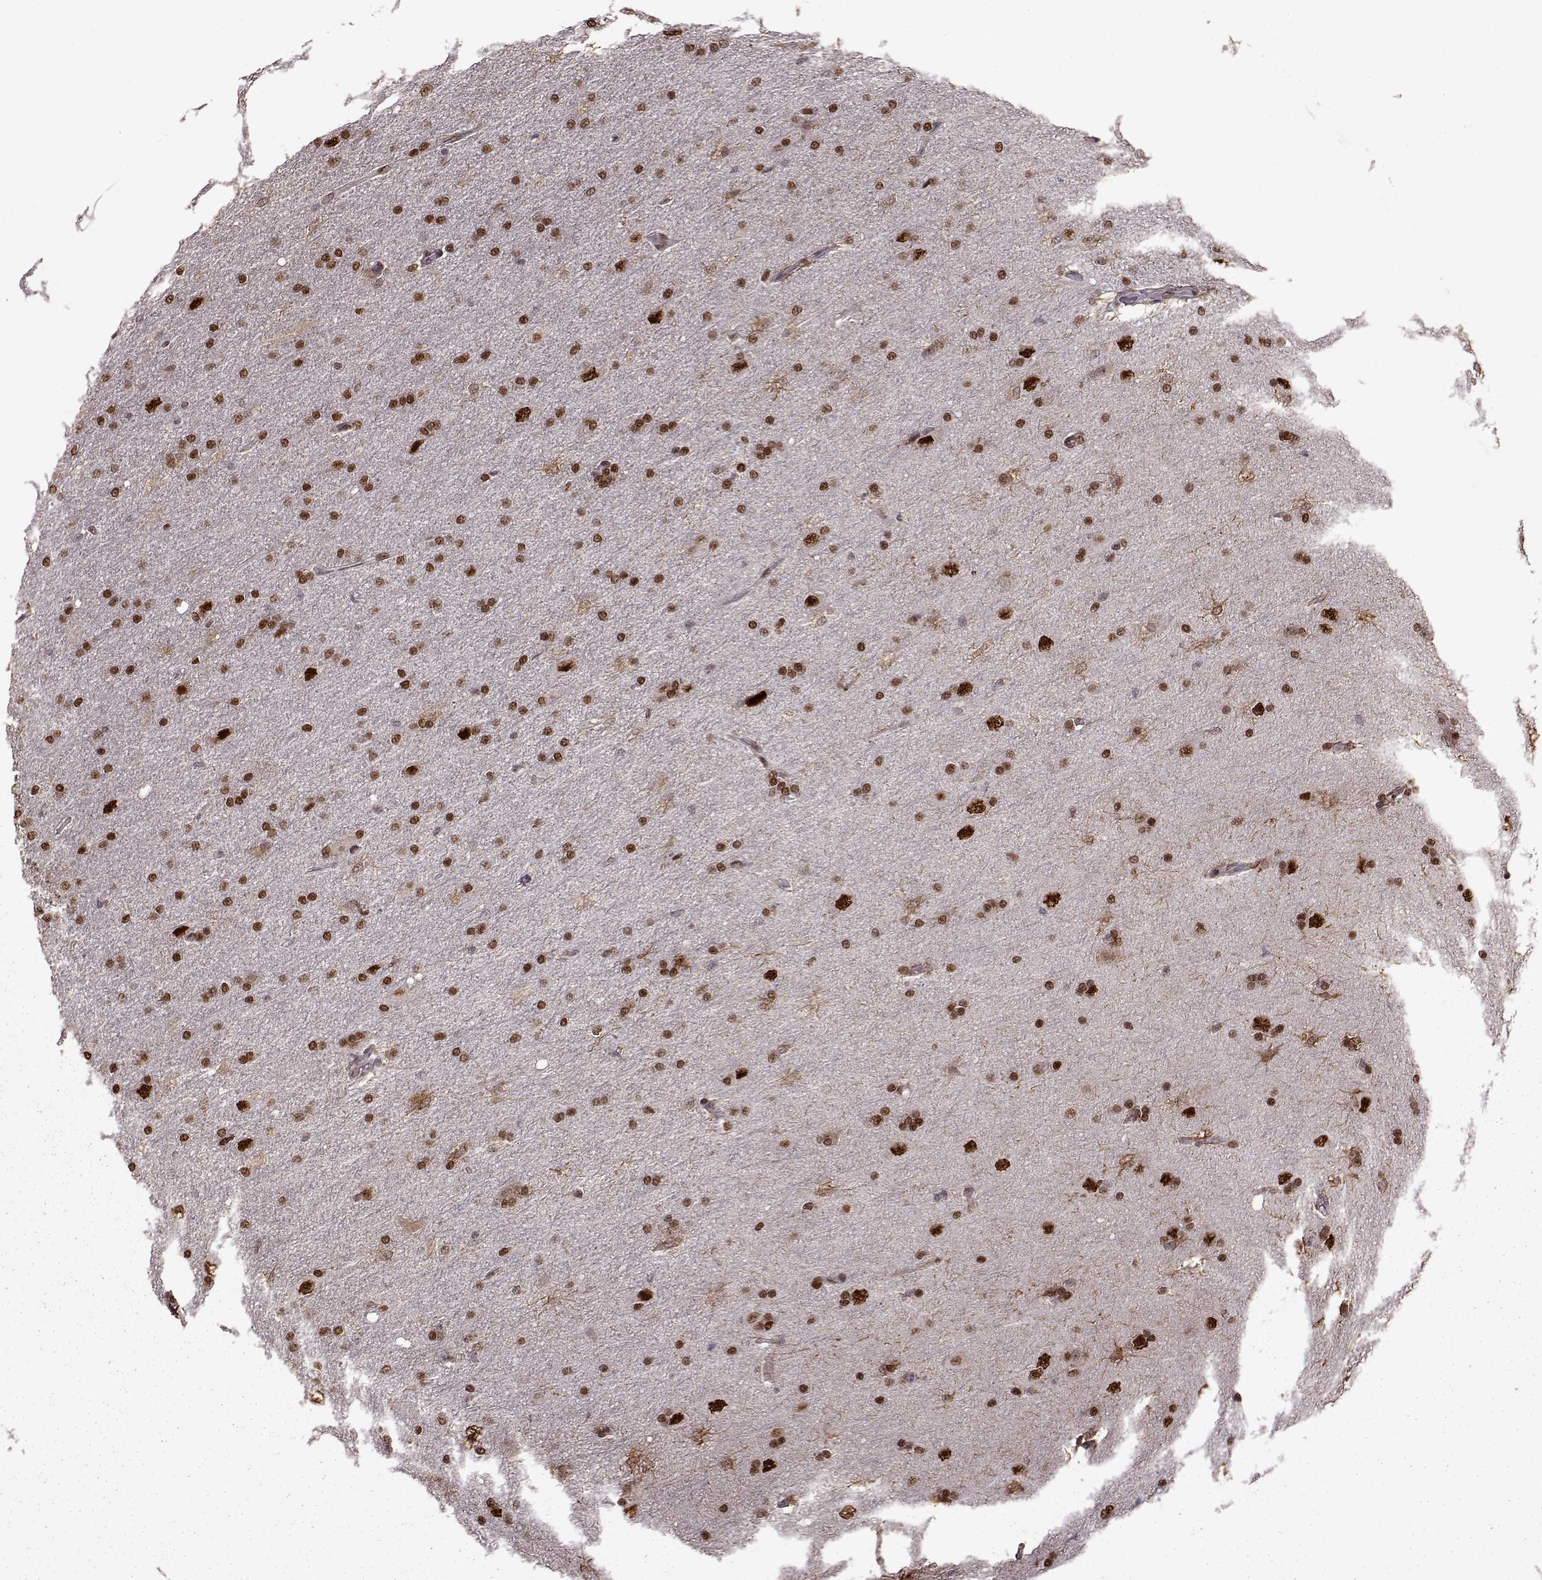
{"staining": {"intensity": "strong", "quantity": ">75%", "location": "nuclear"}, "tissue": "glioma", "cell_type": "Tumor cells", "image_type": "cancer", "snomed": [{"axis": "morphology", "description": "Glioma, malignant, High grade"}, {"axis": "topography", "description": "Cerebral cortex"}], "caption": "Human malignant high-grade glioma stained for a protein (brown) displays strong nuclear positive positivity in about >75% of tumor cells.", "gene": "FTO", "patient": {"sex": "male", "age": 70}}